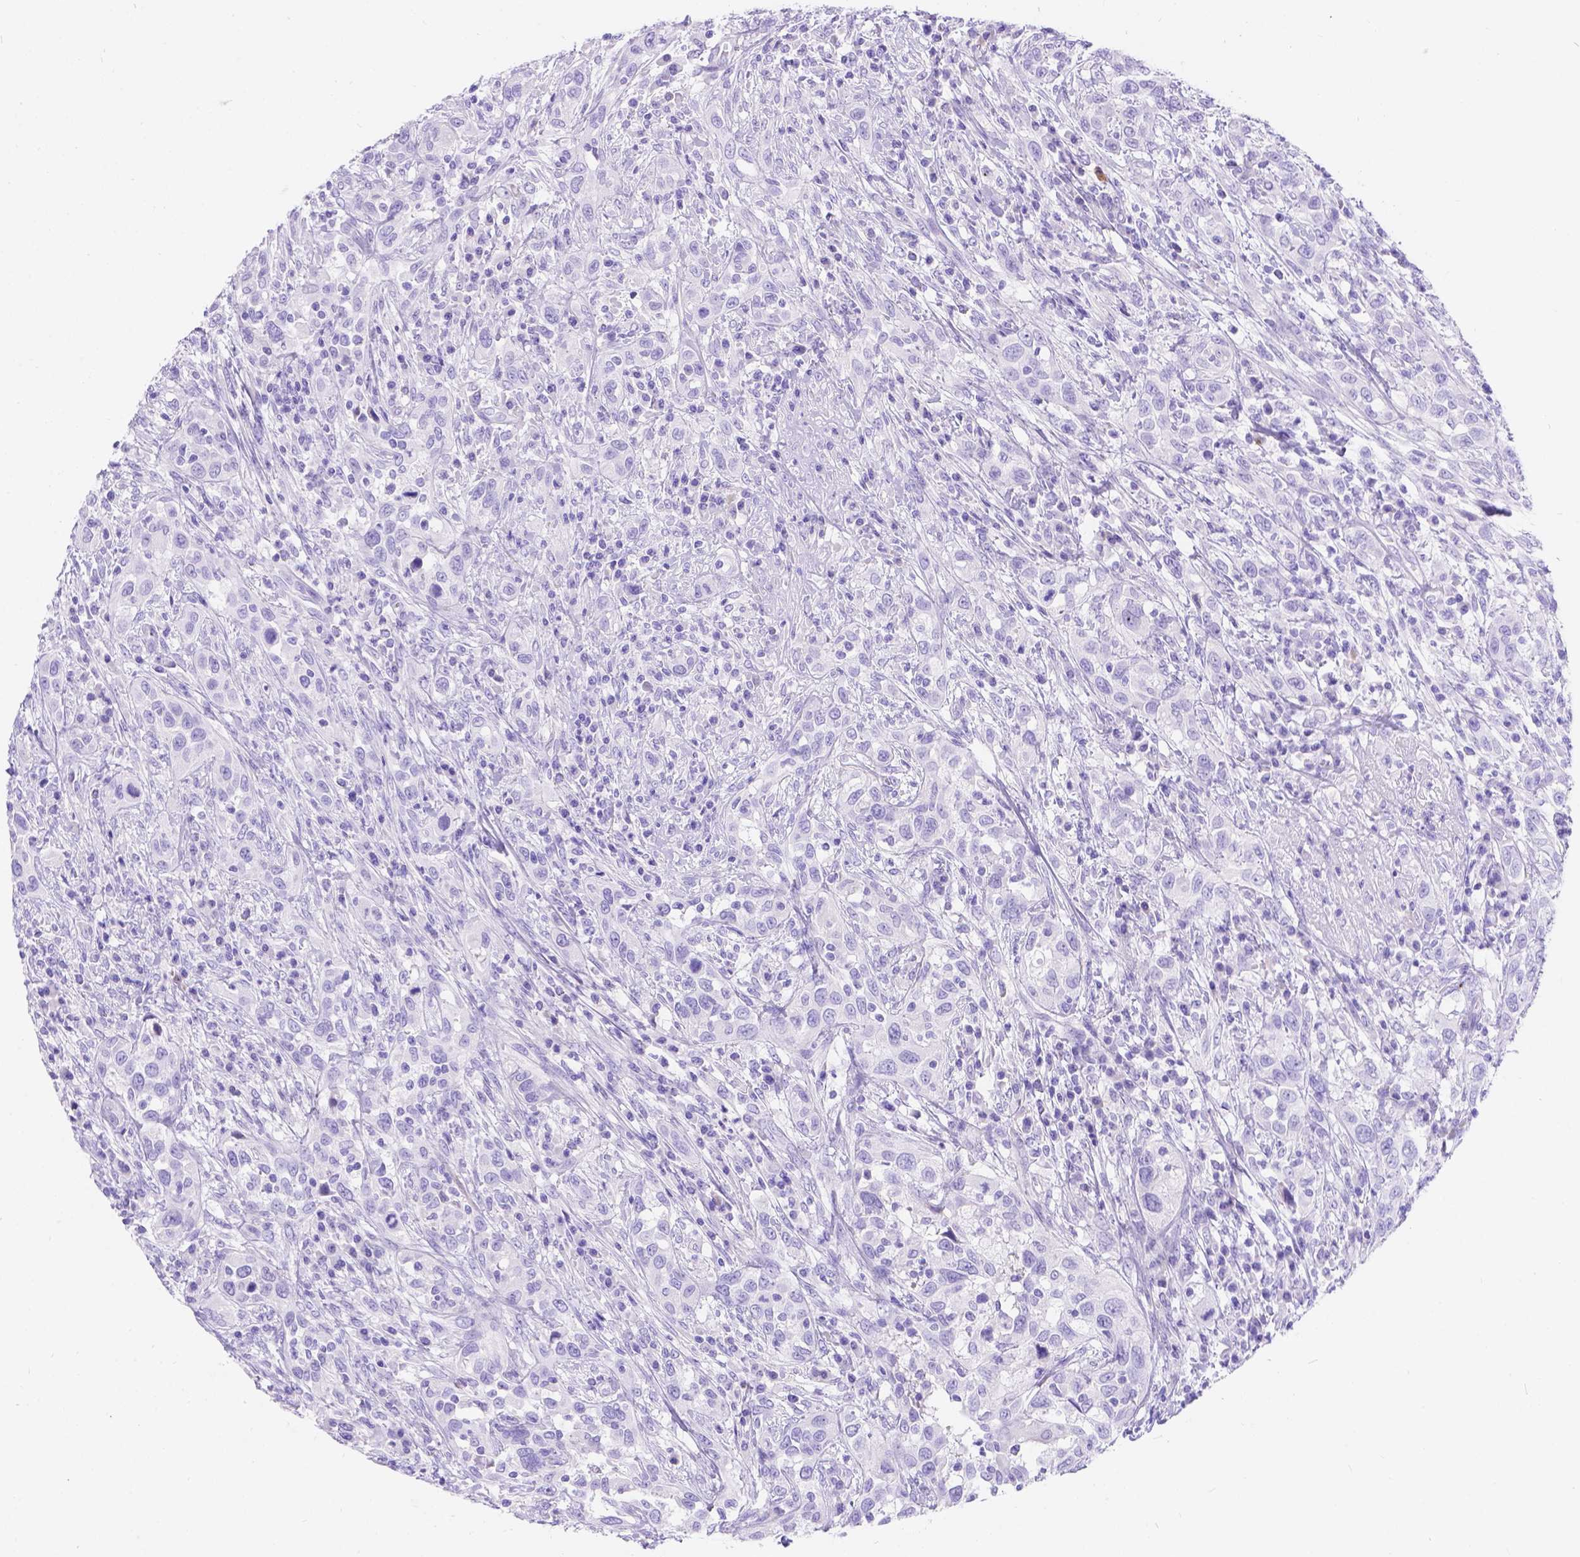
{"staining": {"intensity": "negative", "quantity": "none", "location": "none"}, "tissue": "urothelial cancer", "cell_type": "Tumor cells", "image_type": "cancer", "snomed": [{"axis": "morphology", "description": "Urothelial carcinoma, NOS"}, {"axis": "morphology", "description": "Urothelial carcinoma, High grade"}, {"axis": "topography", "description": "Urinary bladder"}], "caption": "There is no significant staining in tumor cells of urothelial cancer.", "gene": "KLHL10", "patient": {"sex": "female", "age": 64}}